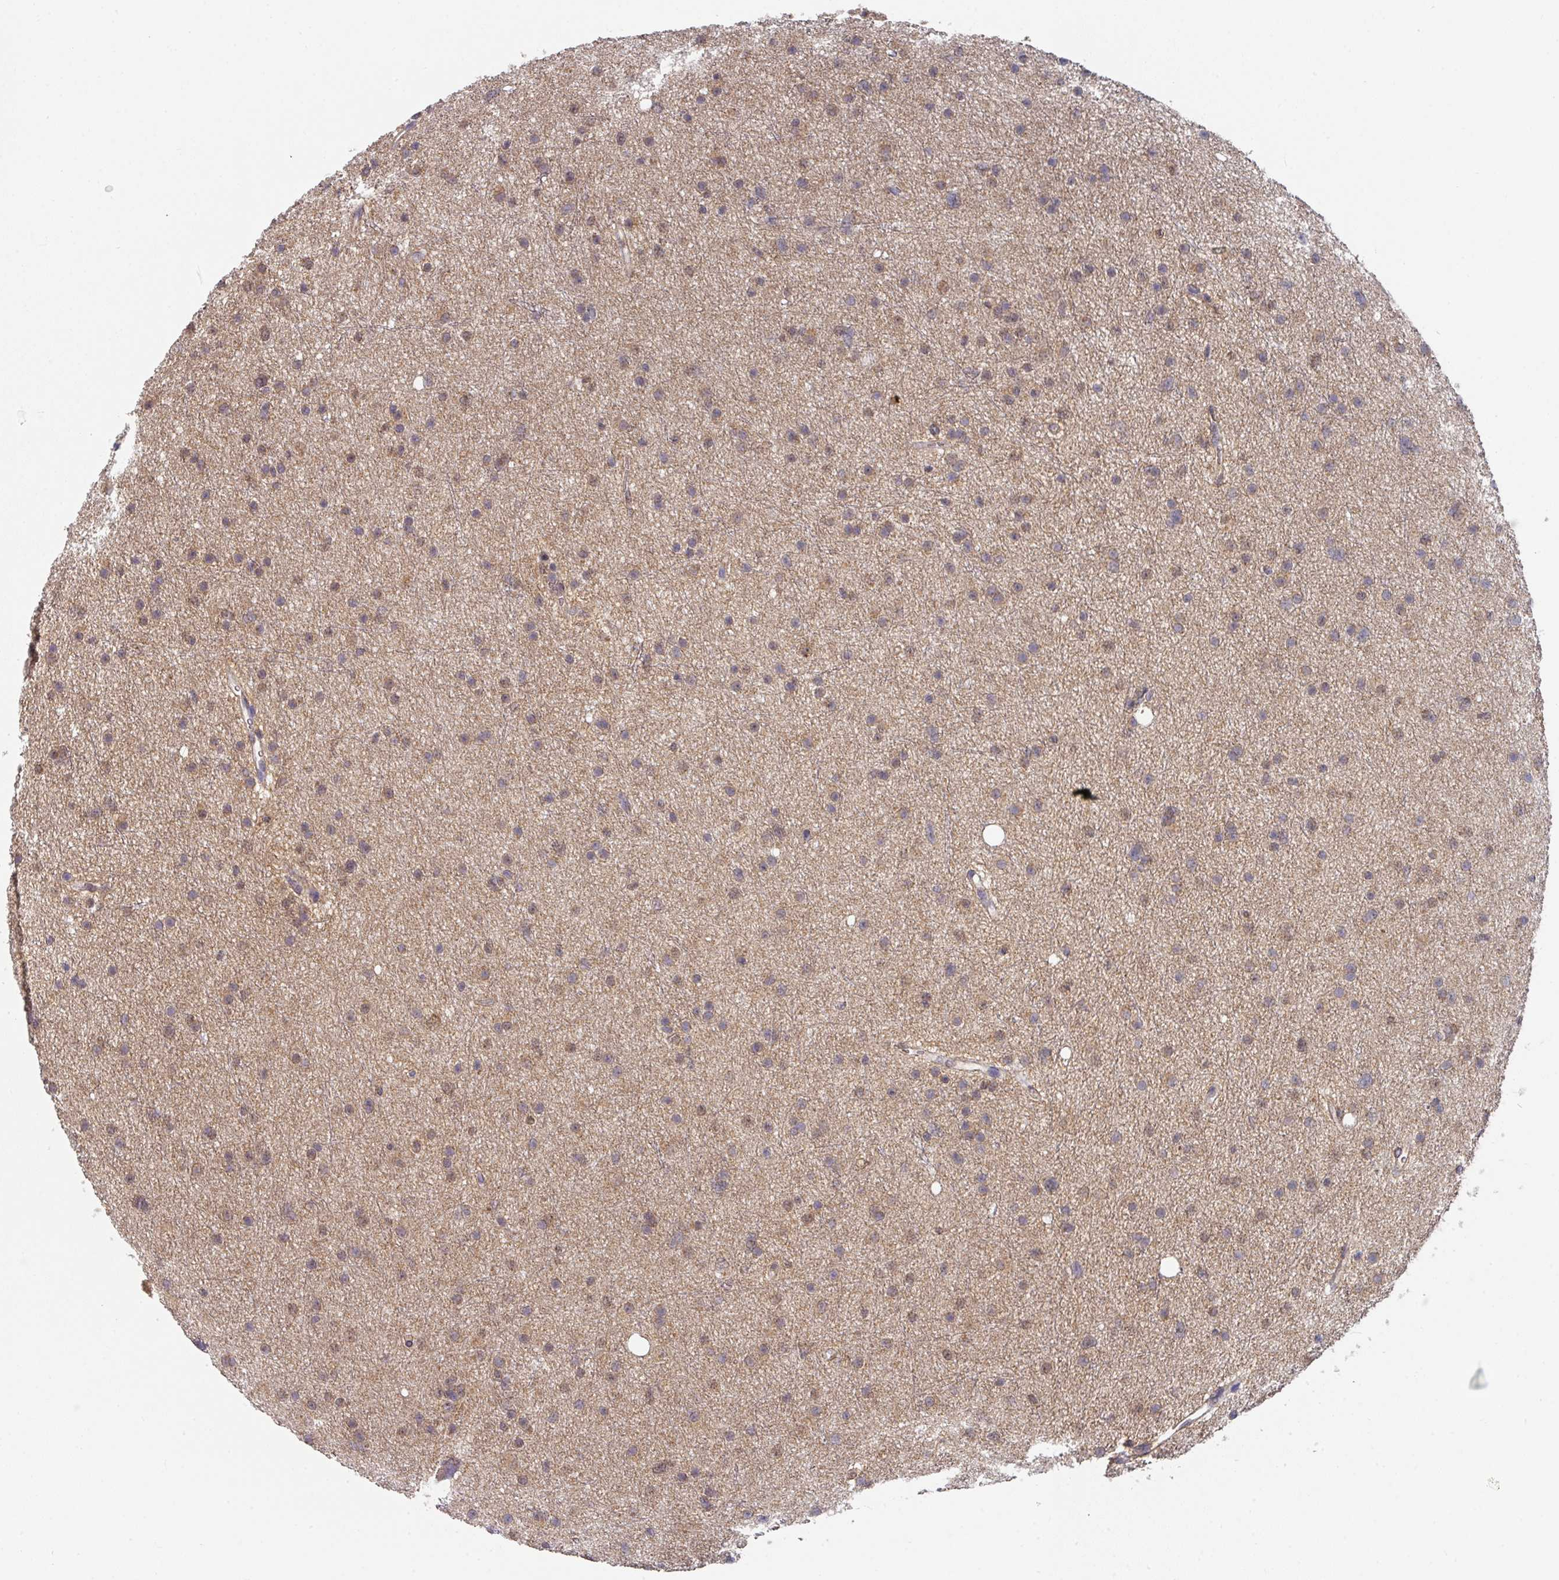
{"staining": {"intensity": "weak", "quantity": "25%-75%", "location": "cytoplasmic/membranous,nuclear"}, "tissue": "glioma", "cell_type": "Tumor cells", "image_type": "cancer", "snomed": [{"axis": "morphology", "description": "Glioma, malignant, Low grade"}, {"axis": "topography", "description": "Cerebral cortex"}], "caption": "Immunohistochemistry (IHC) (DAB (3,3'-diaminobenzidine)) staining of glioma reveals weak cytoplasmic/membranous and nuclear protein expression in approximately 25%-75% of tumor cells.", "gene": "EXTL3", "patient": {"sex": "female", "age": 39}}